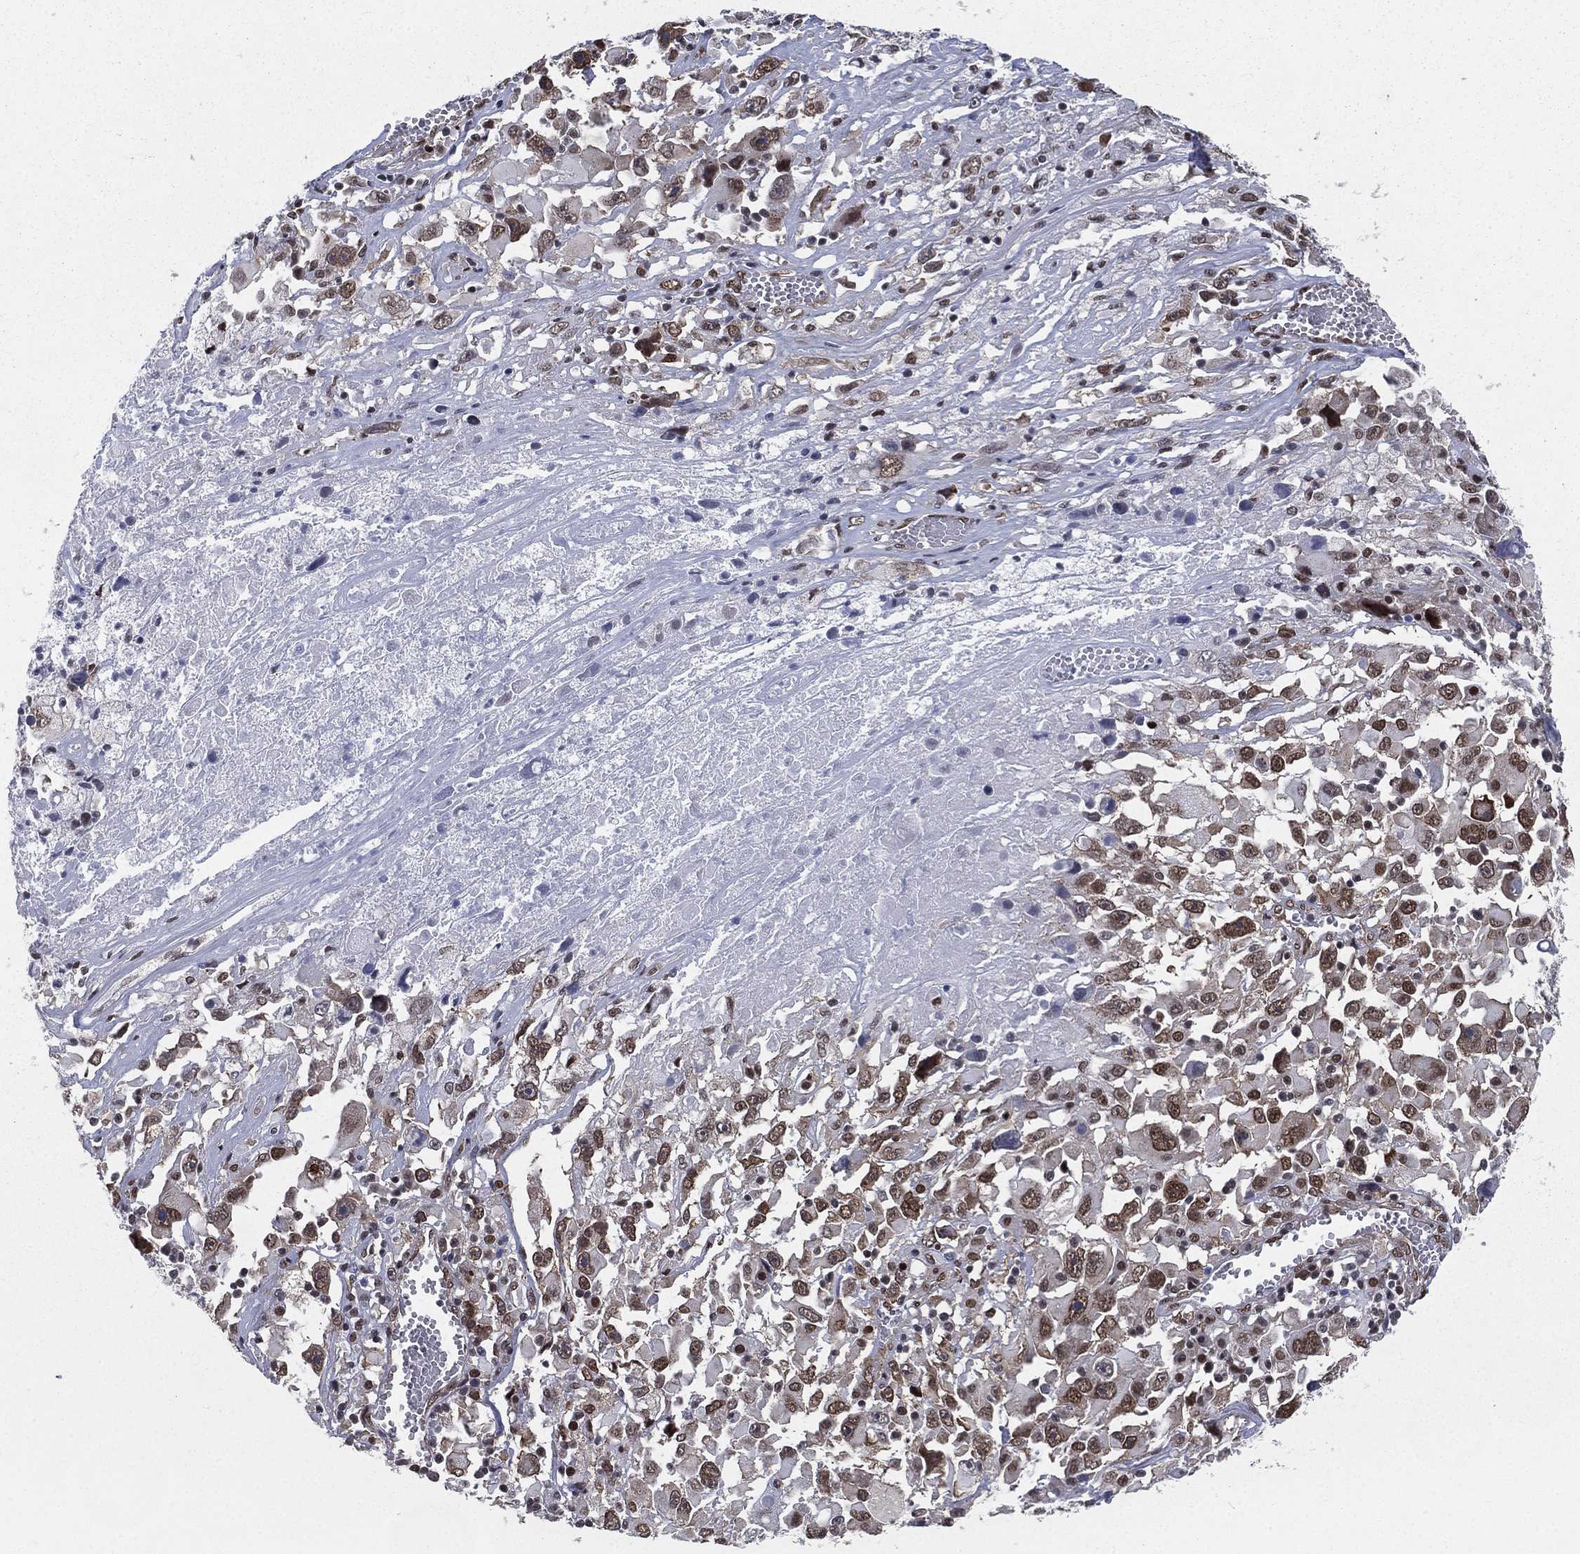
{"staining": {"intensity": "moderate", "quantity": "25%-75%", "location": "nuclear"}, "tissue": "melanoma", "cell_type": "Tumor cells", "image_type": "cancer", "snomed": [{"axis": "morphology", "description": "Malignant melanoma, Metastatic site"}, {"axis": "topography", "description": "Soft tissue"}], "caption": "The image reveals staining of malignant melanoma (metastatic site), revealing moderate nuclear protein expression (brown color) within tumor cells. The staining was performed using DAB (3,3'-diaminobenzidine), with brown indicating positive protein expression. Nuclei are stained blue with hematoxylin.", "gene": "FUBP3", "patient": {"sex": "male", "age": 50}}